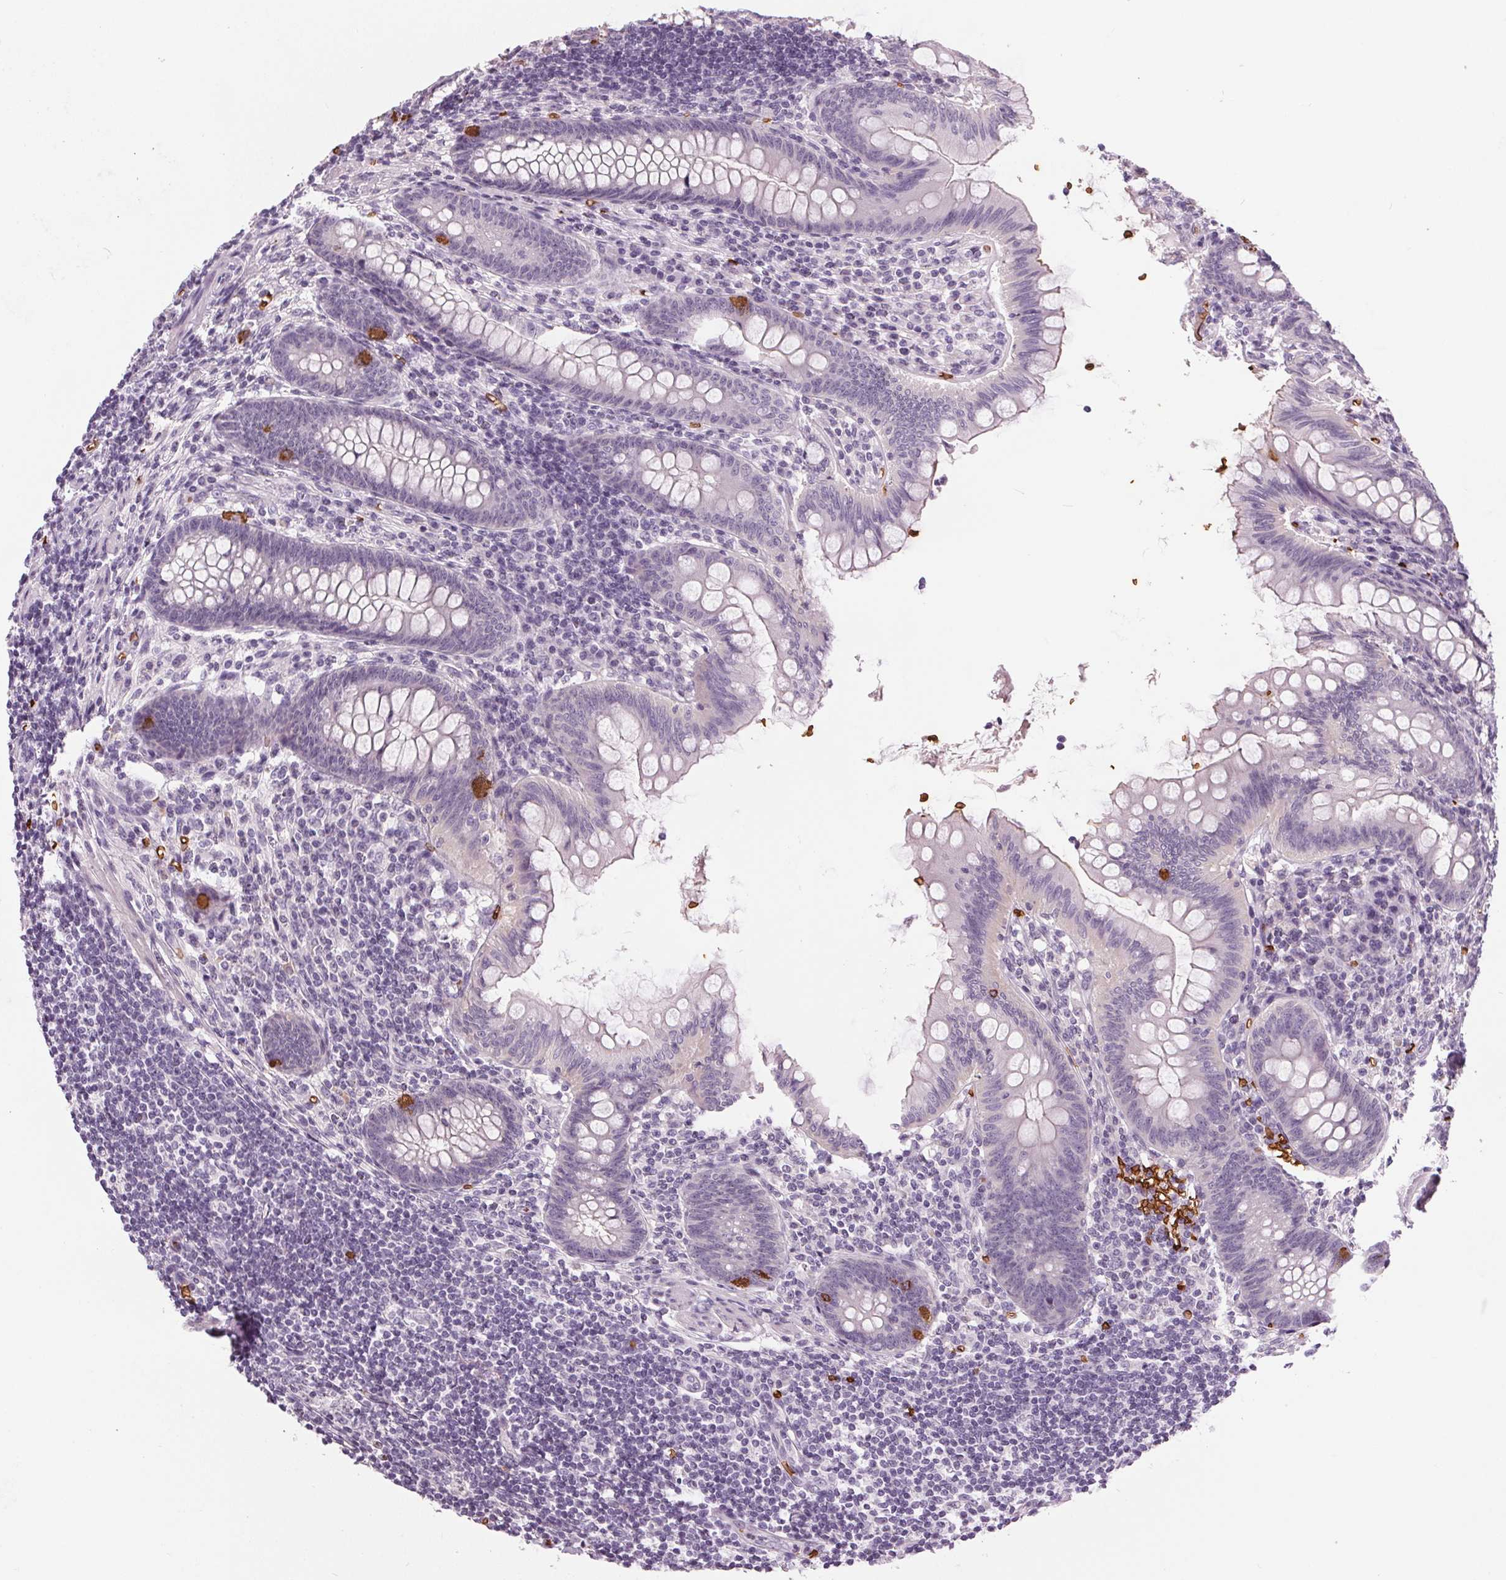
{"staining": {"intensity": "negative", "quantity": "none", "location": "none"}, "tissue": "appendix", "cell_type": "Glandular cells", "image_type": "normal", "snomed": [{"axis": "morphology", "description": "Normal tissue, NOS"}, {"axis": "topography", "description": "Appendix"}], "caption": "Image shows no protein staining in glandular cells of benign appendix.", "gene": "SLC4A1", "patient": {"sex": "female", "age": 57}}